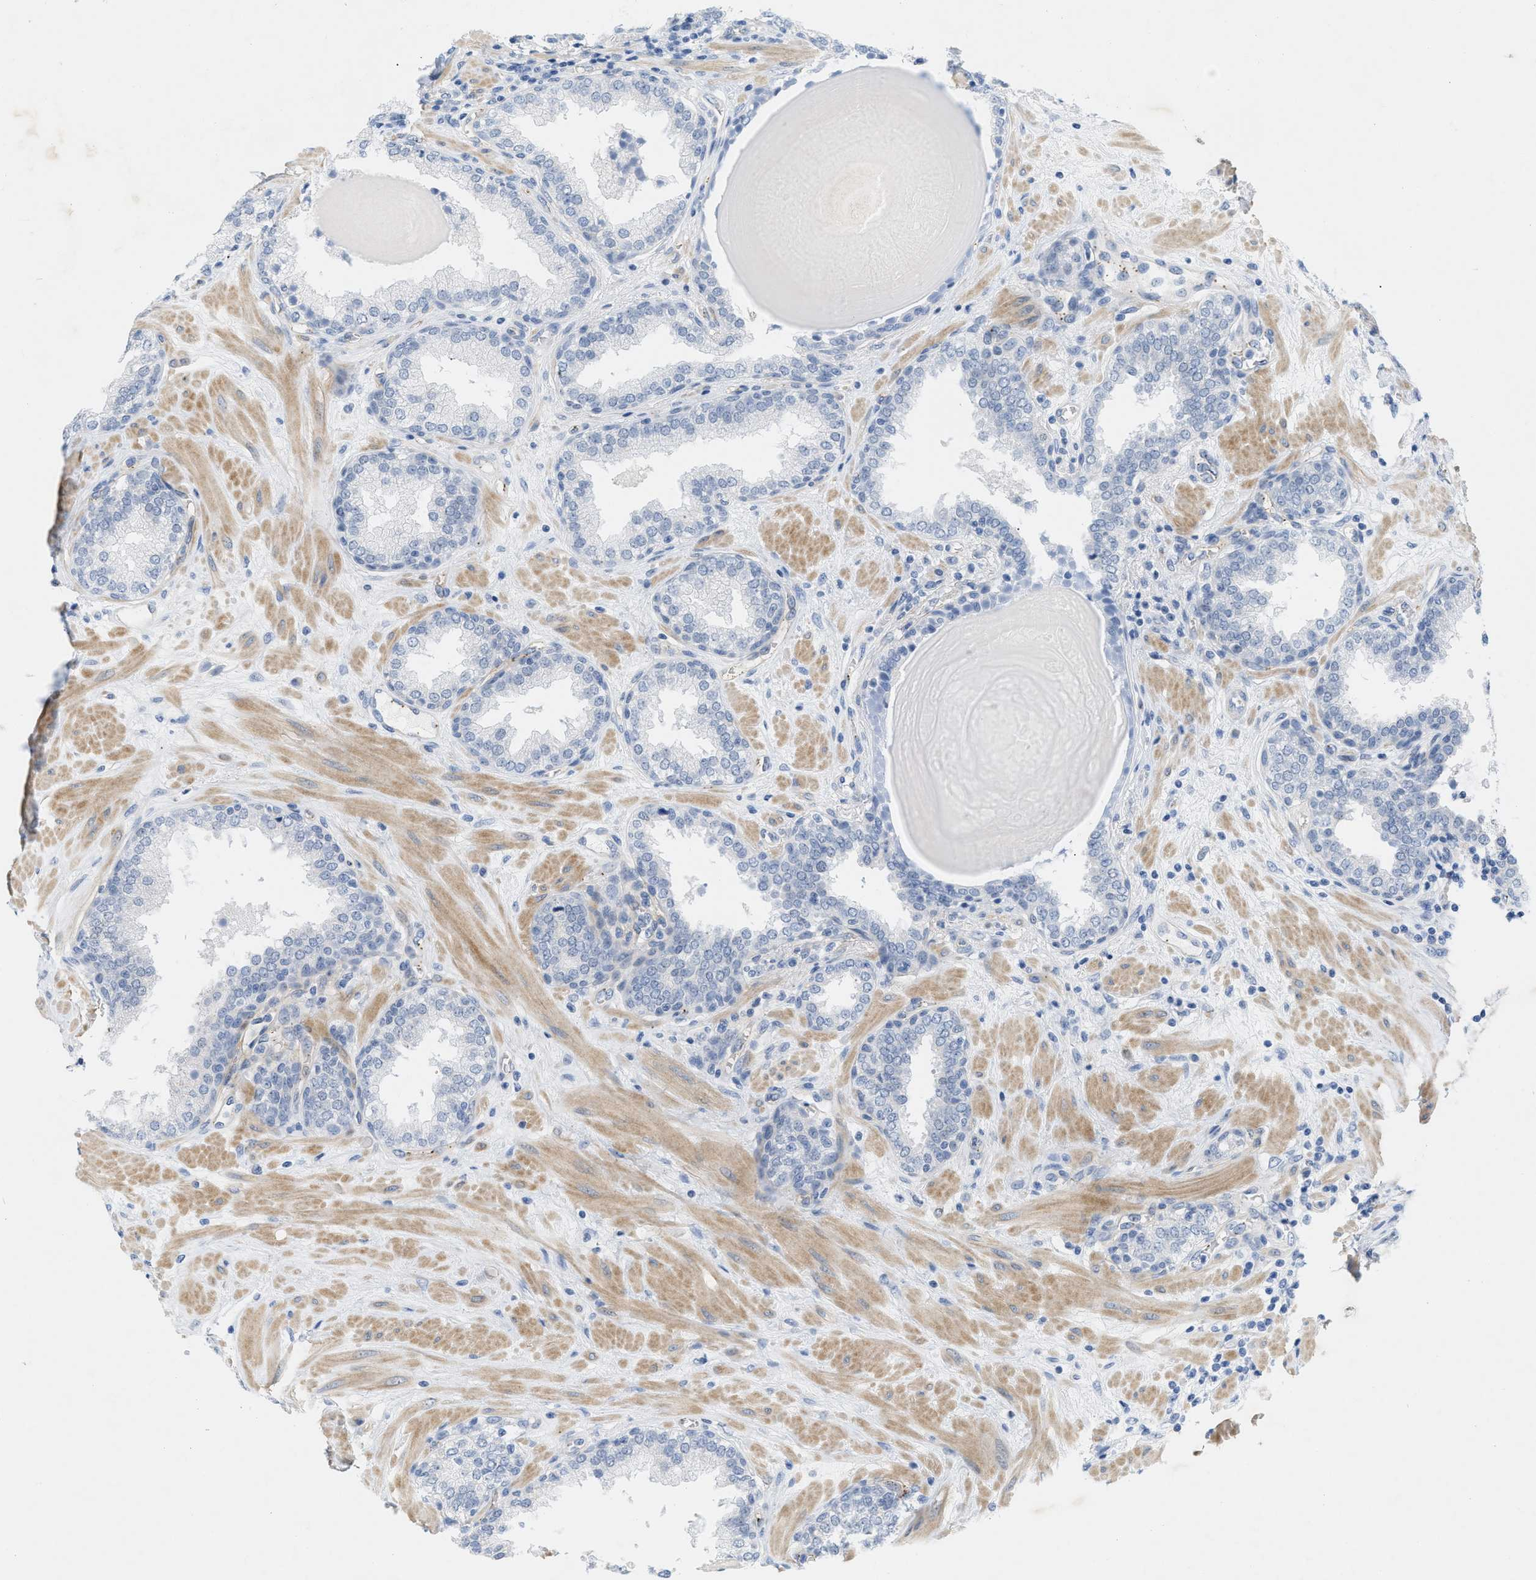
{"staining": {"intensity": "negative", "quantity": "none", "location": "none"}, "tissue": "prostate", "cell_type": "Glandular cells", "image_type": "normal", "snomed": [{"axis": "morphology", "description": "Normal tissue, NOS"}, {"axis": "topography", "description": "Prostate"}], "caption": "Micrograph shows no protein positivity in glandular cells of benign prostate. (DAB immunohistochemistry (IHC) visualized using brightfield microscopy, high magnification).", "gene": "HLTF", "patient": {"sex": "male", "age": 51}}